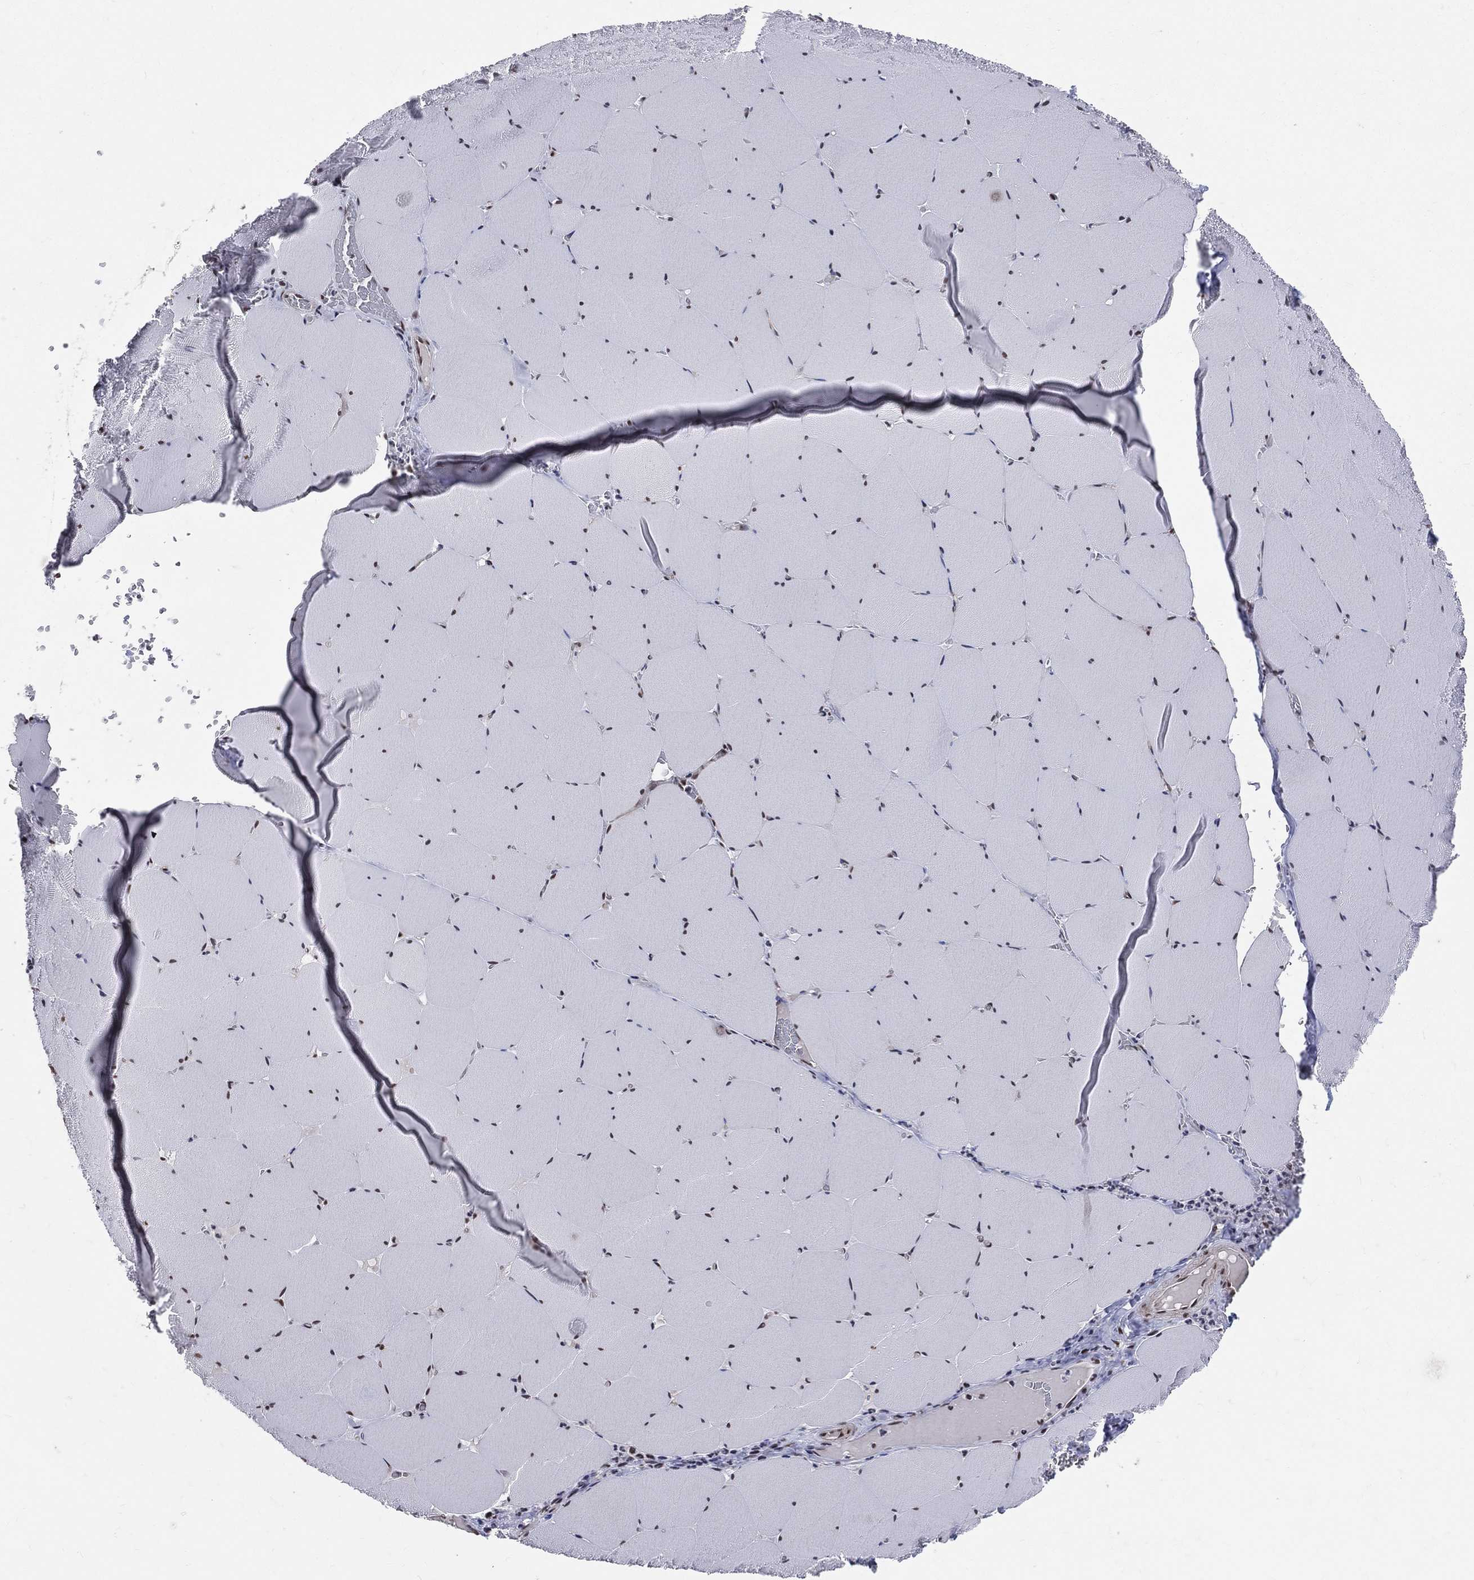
{"staining": {"intensity": "moderate", "quantity": "<25%", "location": "nuclear"}, "tissue": "skeletal muscle", "cell_type": "Myocytes", "image_type": "normal", "snomed": [{"axis": "morphology", "description": "Normal tissue, NOS"}, {"axis": "morphology", "description": "Malignant melanoma, Metastatic site"}, {"axis": "topography", "description": "Skeletal muscle"}], "caption": "DAB (3,3'-diaminobenzidine) immunohistochemical staining of normal human skeletal muscle exhibits moderate nuclear protein expression in about <25% of myocytes. (Brightfield microscopy of DAB IHC at high magnification).", "gene": "CDK7", "patient": {"sex": "male", "age": 50}}